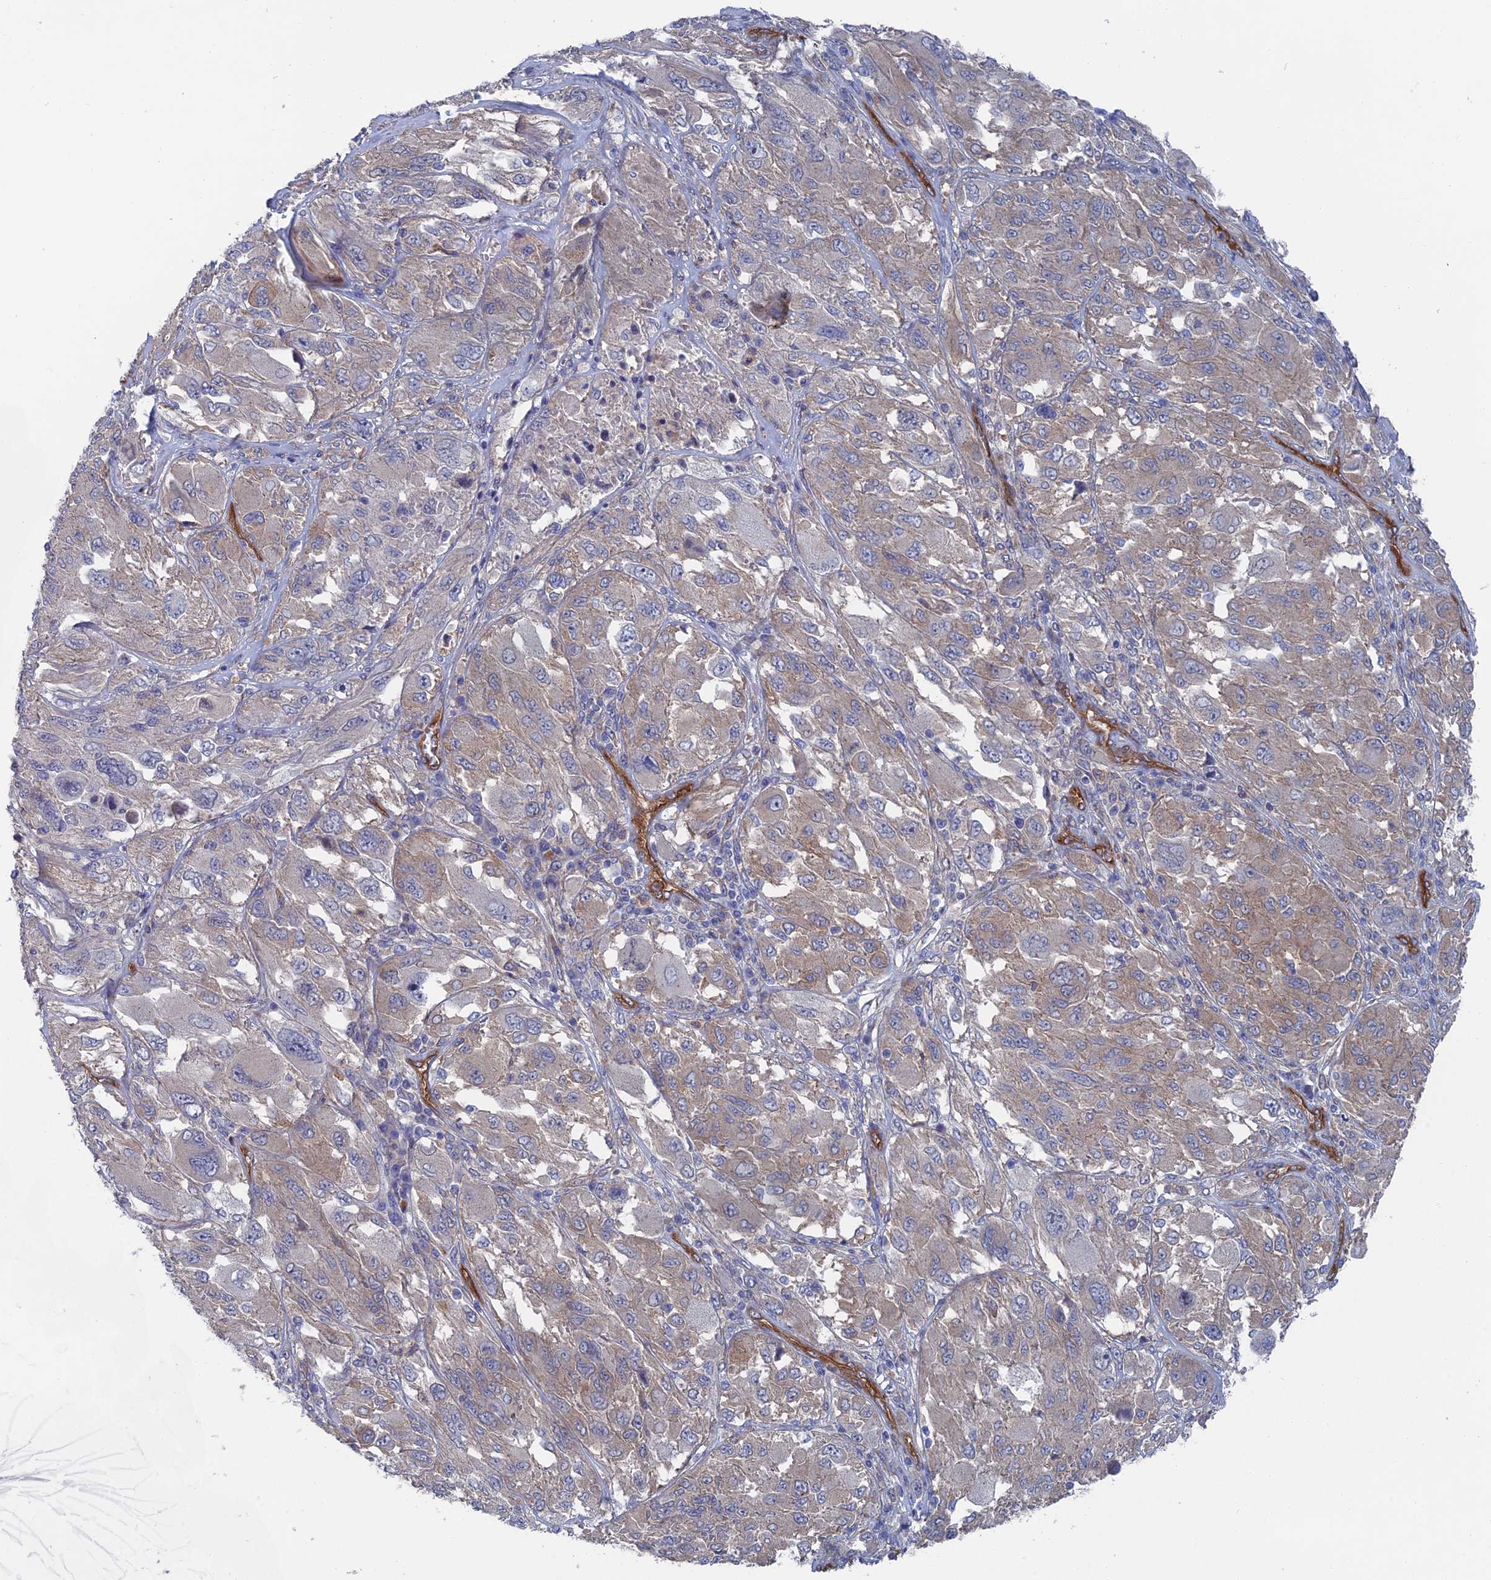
{"staining": {"intensity": "weak", "quantity": "<25%", "location": "cytoplasmic/membranous"}, "tissue": "melanoma", "cell_type": "Tumor cells", "image_type": "cancer", "snomed": [{"axis": "morphology", "description": "Malignant melanoma, NOS"}, {"axis": "topography", "description": "Skin"}], "caption": "High power microscopy histopathology image of an IHC image of melanoma, revealing no significant staining in tumor cells.", "gene": "ARAP3", "patient": {"sex": "female", "age": 91}}